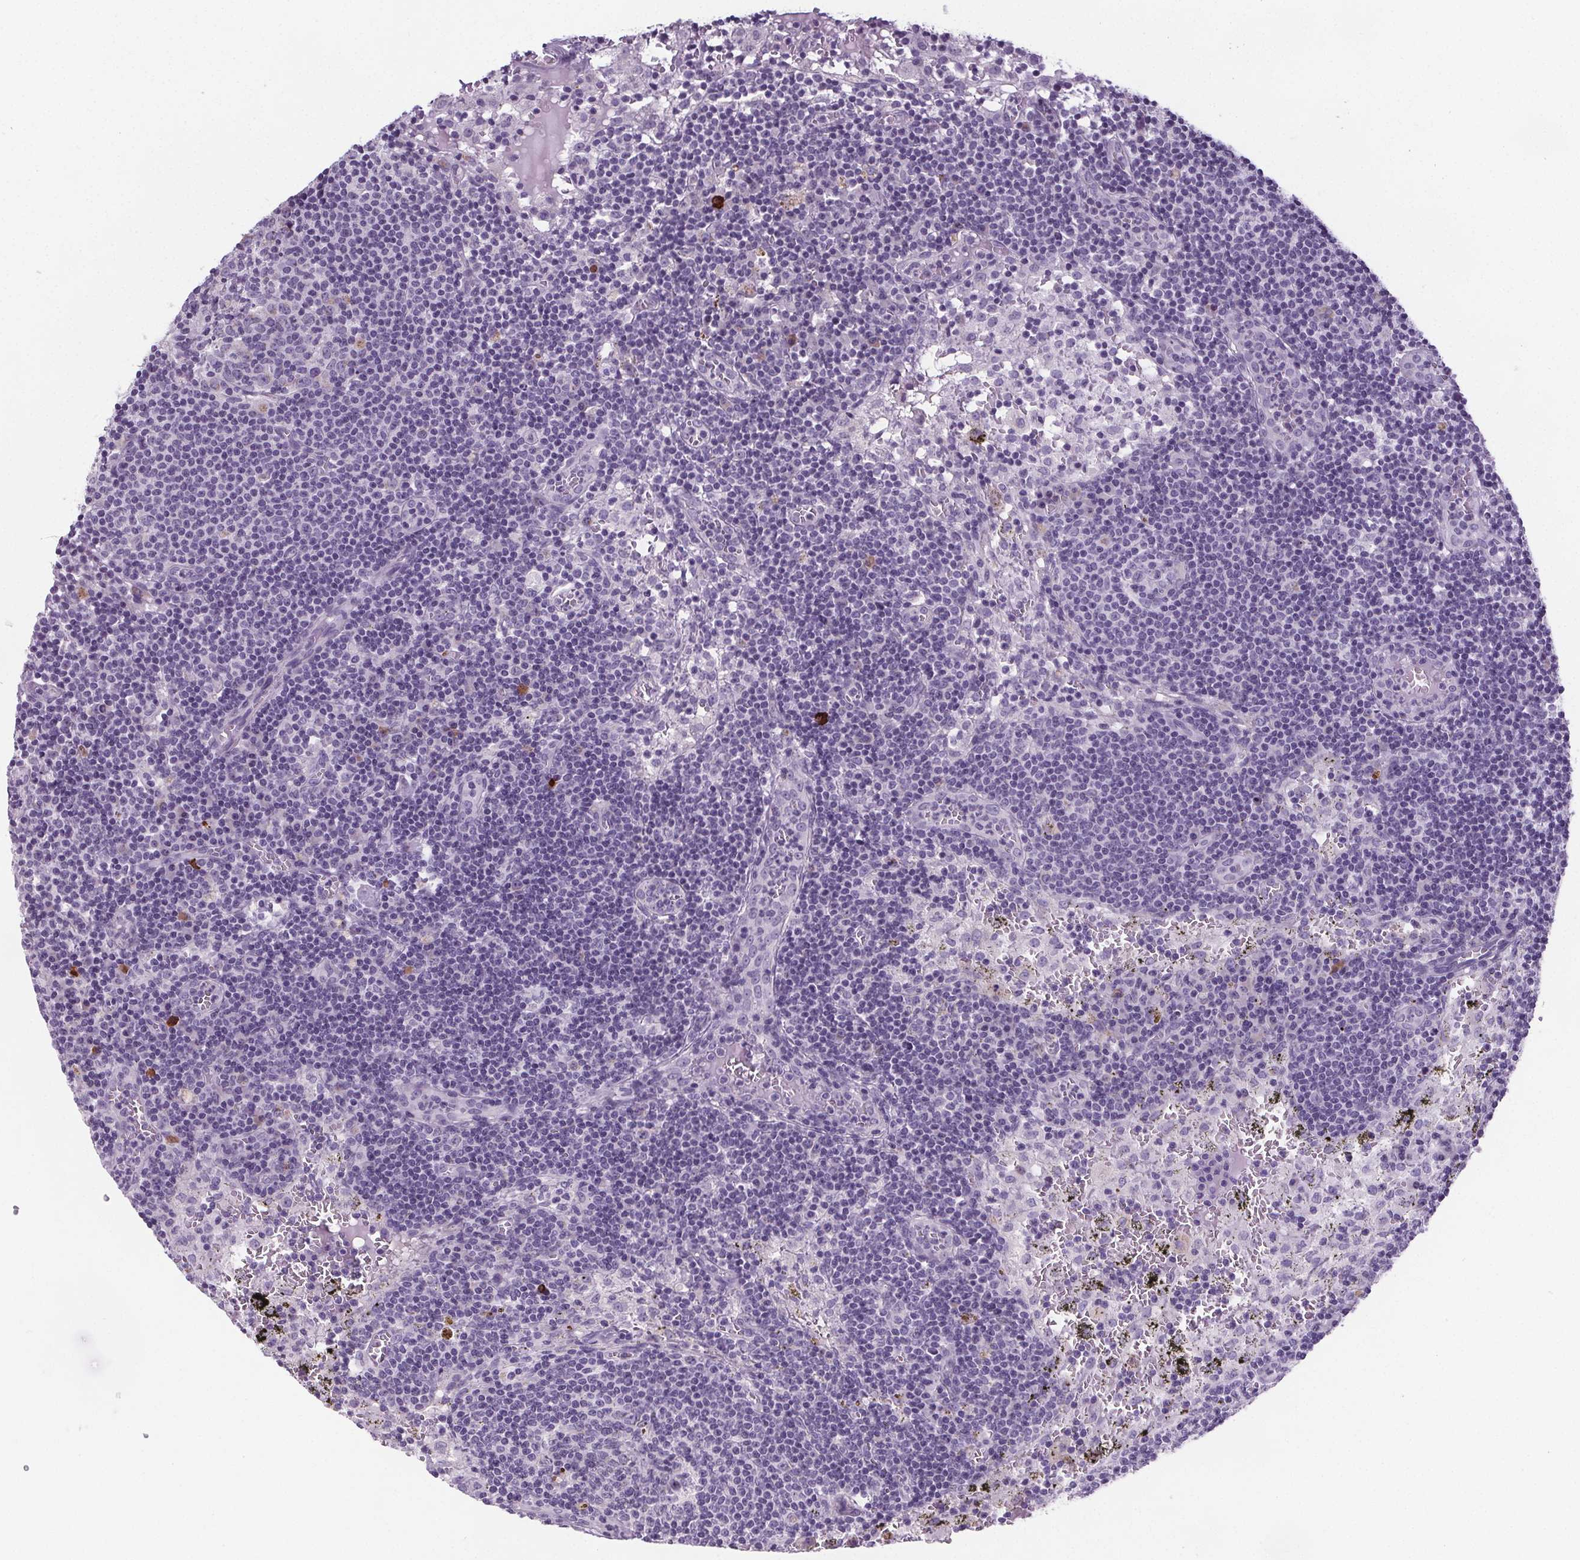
{"staining": {"intensity": "negative", "quantity": "none", "location": "none"}, "tissue": "lymph node", "cell_type": "Germinal center cells", "image_type": "normal", "snomed": [{"axis": "morphology", "description": "Normal tissue, NOS"}, {"axis": "topography", "description": "Lymph node"}], "caption": "DAB immunohistochemical staining of unremarkable human lymph node exhibits no significant positivity in germinal center cells.", "gene": "ELAVL2", "patient": {"sex": "male", "age": 62}}